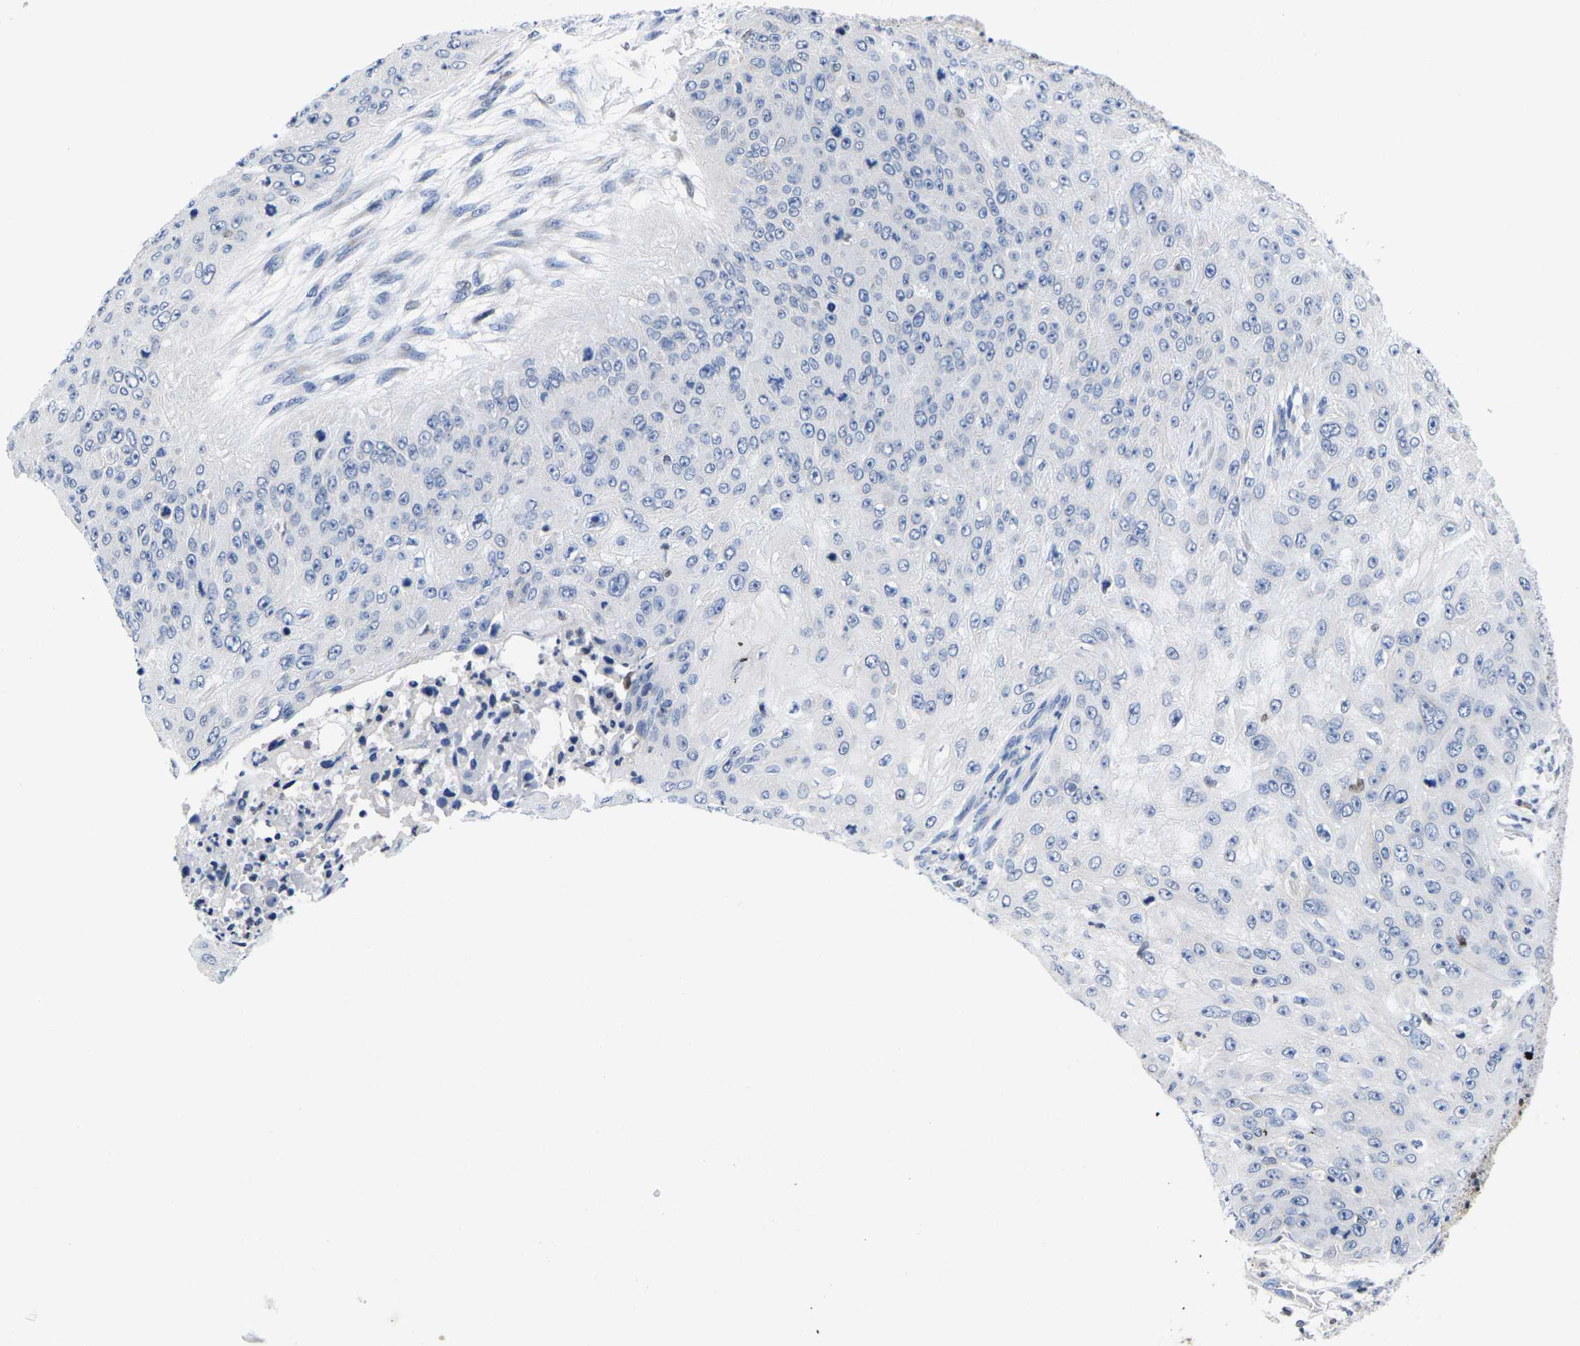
{"staining": {"intensity": "negative", "quantity": "none", "location": "none"}, "tissue": "skin cancer", "cell_type": "Tumor cells", "image_type": "cancer", "snomed": [{"axis": "morphology", "description": "Squamous cell carcinoma, NOS"}, {"axis": "topography", "description": "Skin"}], "caption": "High magnification brightfield microscopy of squamous cell carcinoma (skin) stained with DAB (brown) and counterstained with hematoxylin (blue): tumor cells show no significant positivity.", "gene": "IKZF1", "patient": {"sex": "female", "age": 80}}